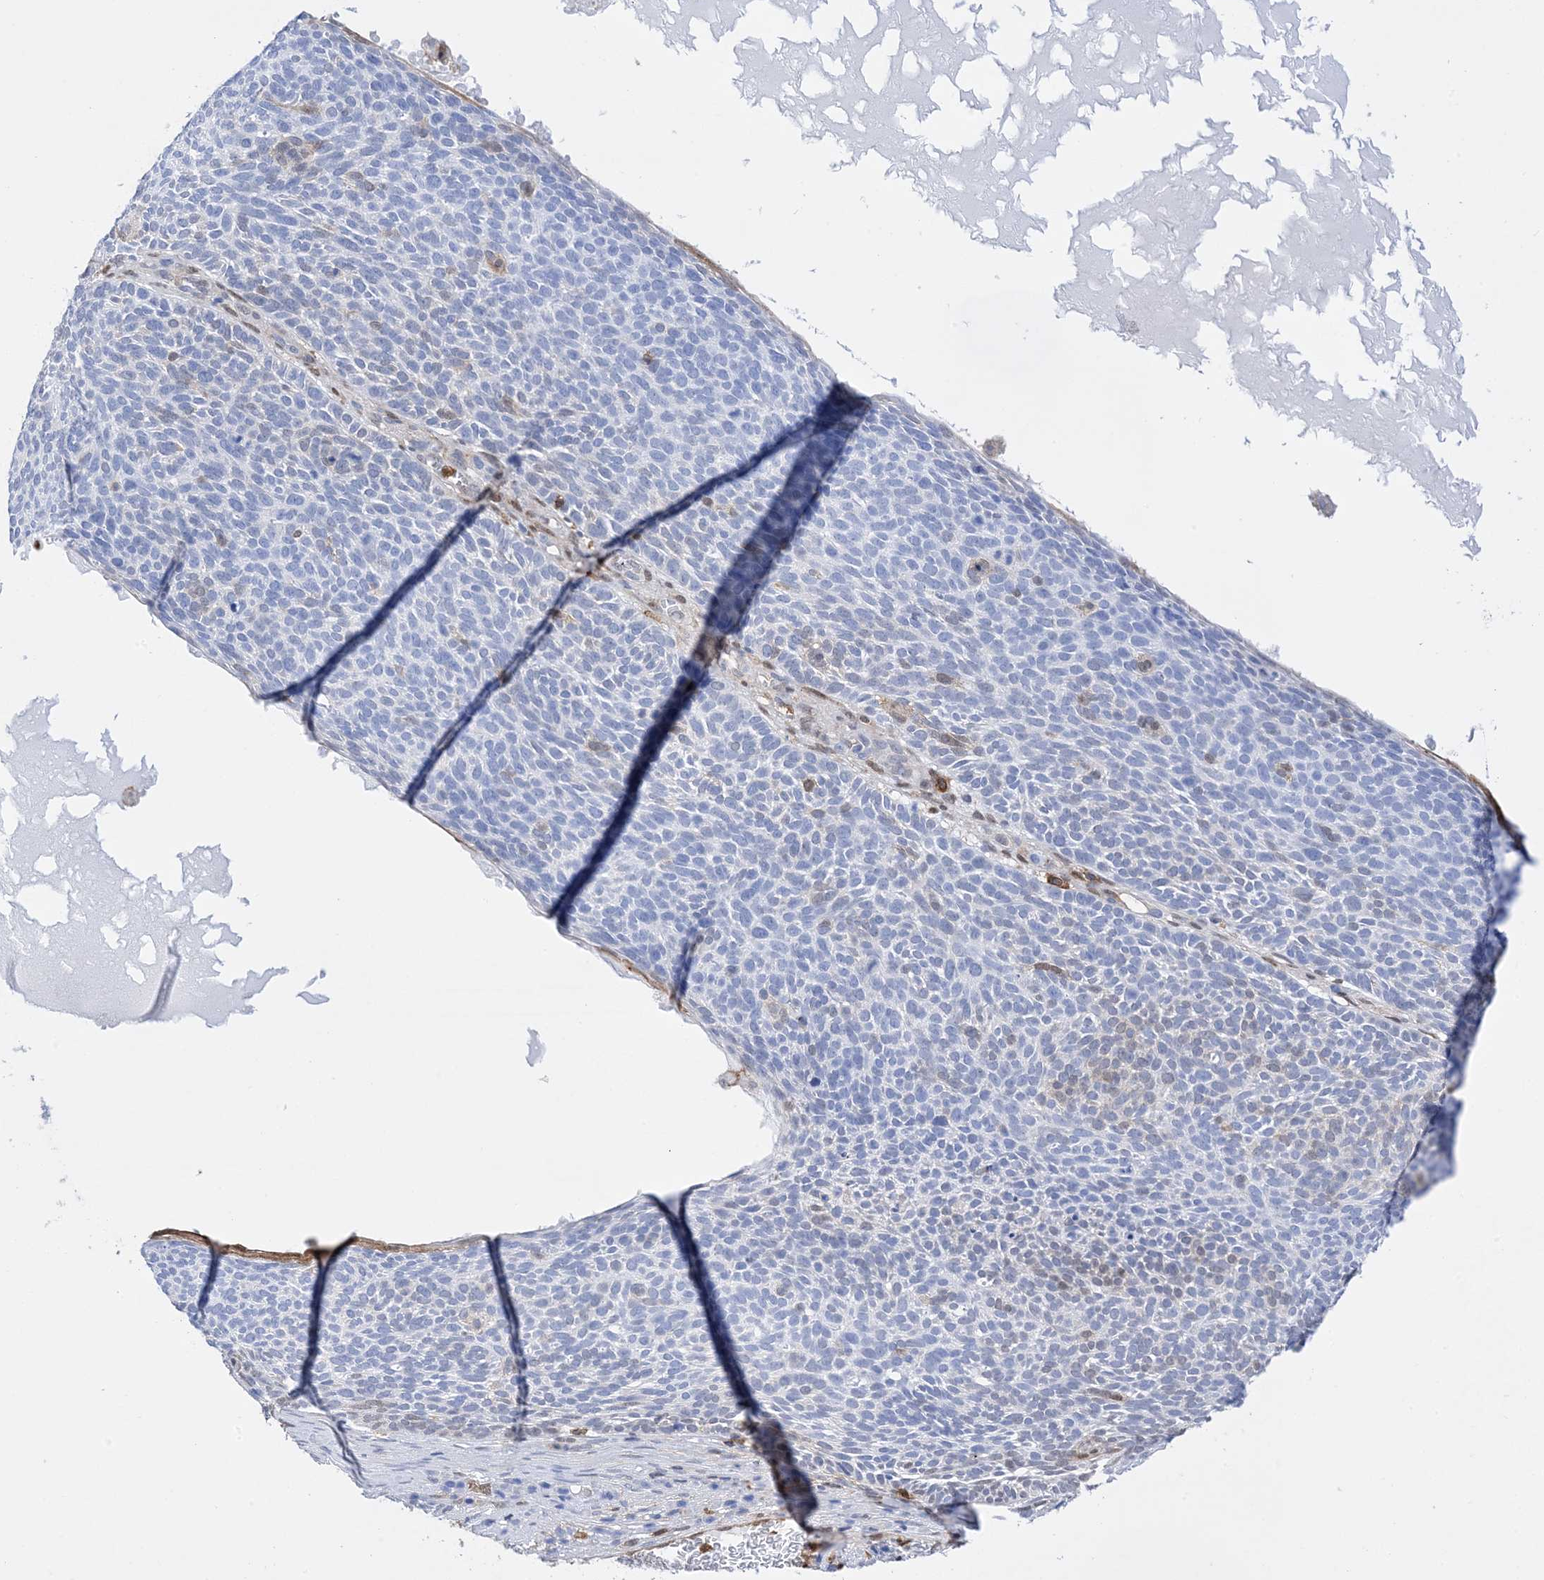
{"staining": {"intensity": "negative", "quantity": "none", "location": "none"}, "tissue": "skin cancer", "cell_type": "Tumor cells", "image_type": "cancer", "snomed": [{"axis": "morphology", "description": "Squamous cell carcinoma, NOS"}, {"axis": "topography", "description": "Skin"}], "caption": "DAB immunohistochemical staining of squamous cell carcinoma (skin) demonstrates no significant positivity in tumor cells.", "gene": "ANXA1", "patient": {"sex": "female", "age": 90}}